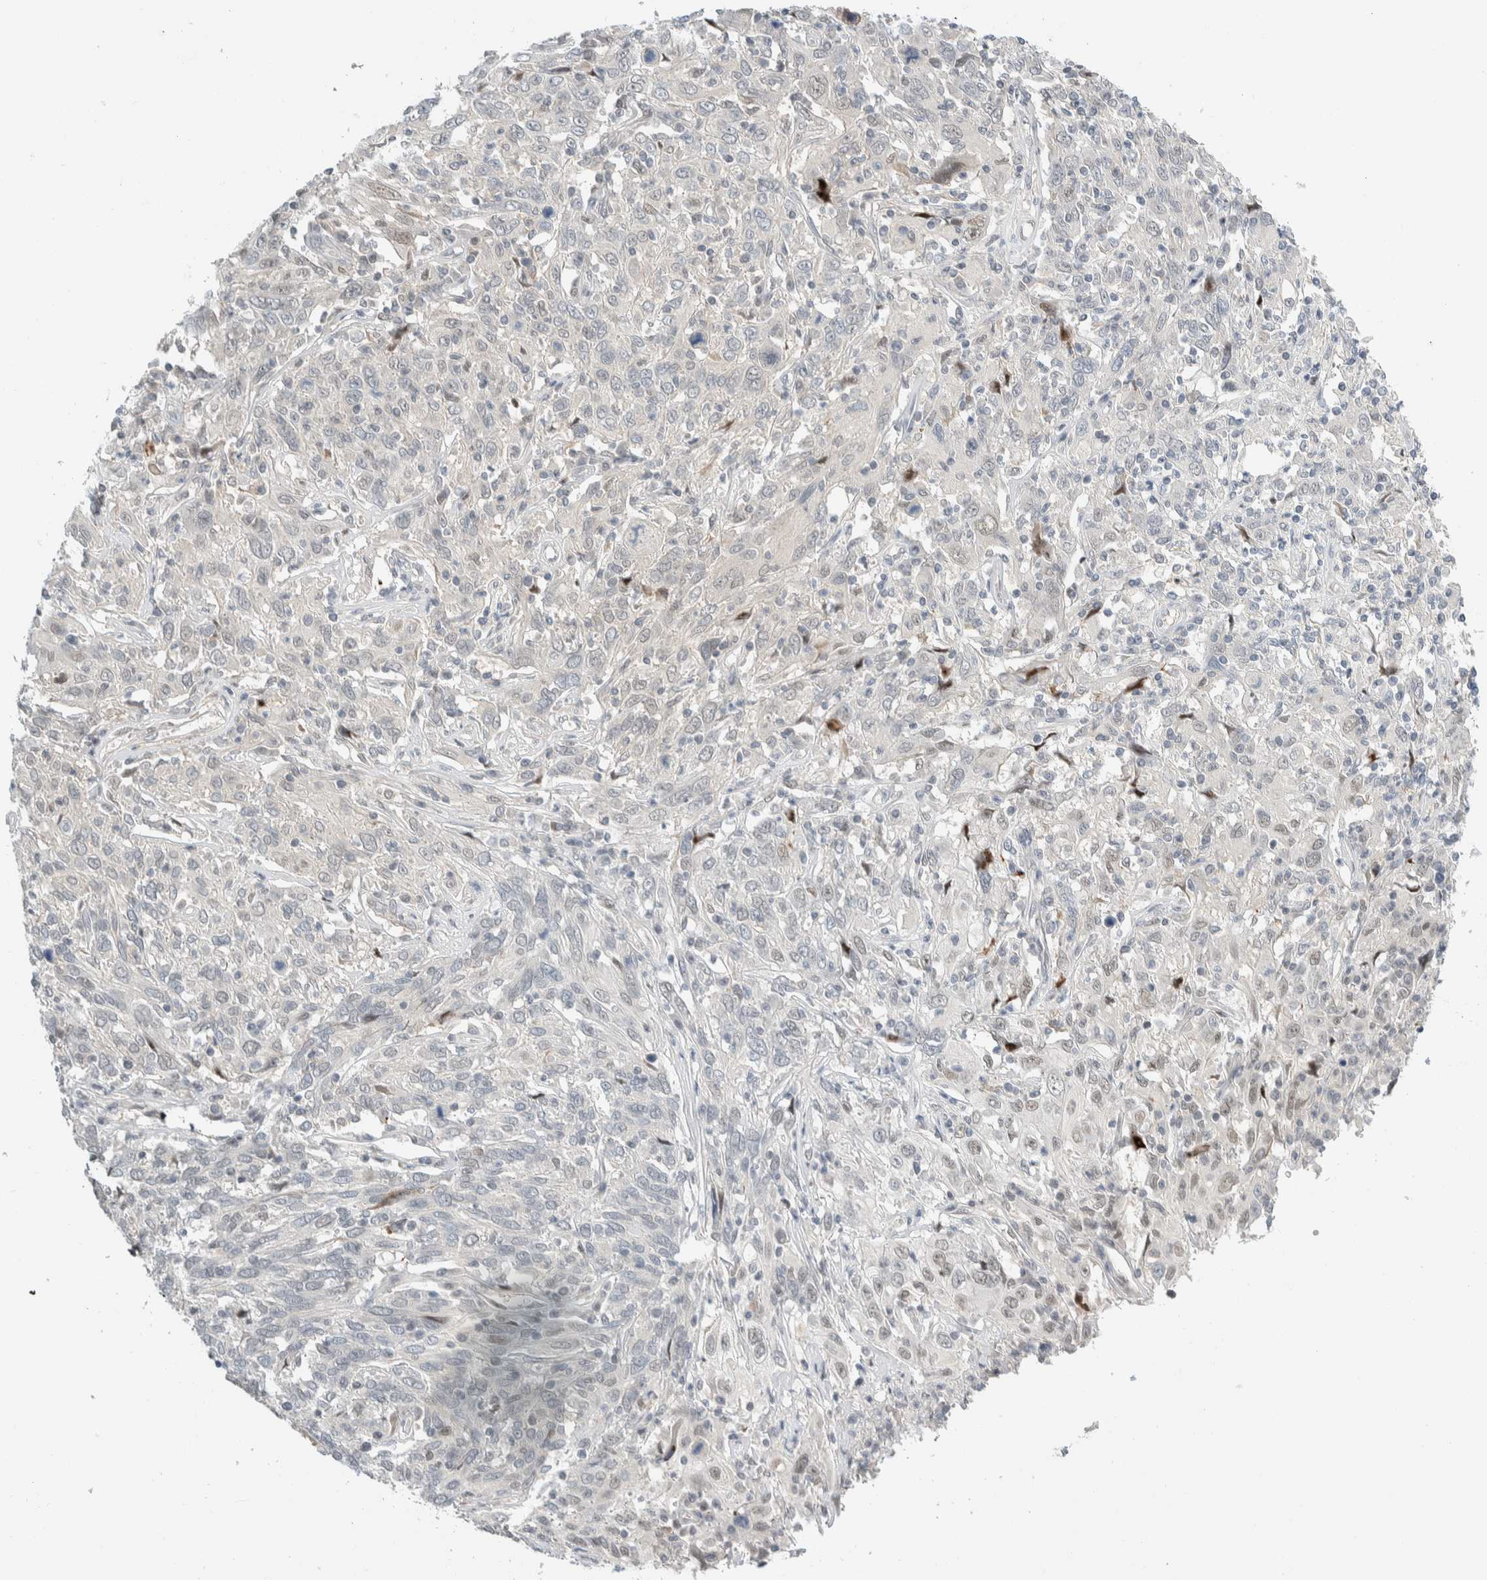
{"staining": {"intensity": "negative", "quantity": "none", "location": "none"}, "tissue": "cervical cancer", "cell_type": "Tumor cells", "image_type": "cancer", "snomed": [{"axis": "morphology", "description": "Squamous cell carcinoma, NOS"}, {"axis": "topography", "description": "Cervix"}], "caption": "Protein analysis of cervical cancer exhibits no significant positivity in tumor cells.", "gene": "NCR3LG1", "patient": {"sex": "female", "age": 46}}